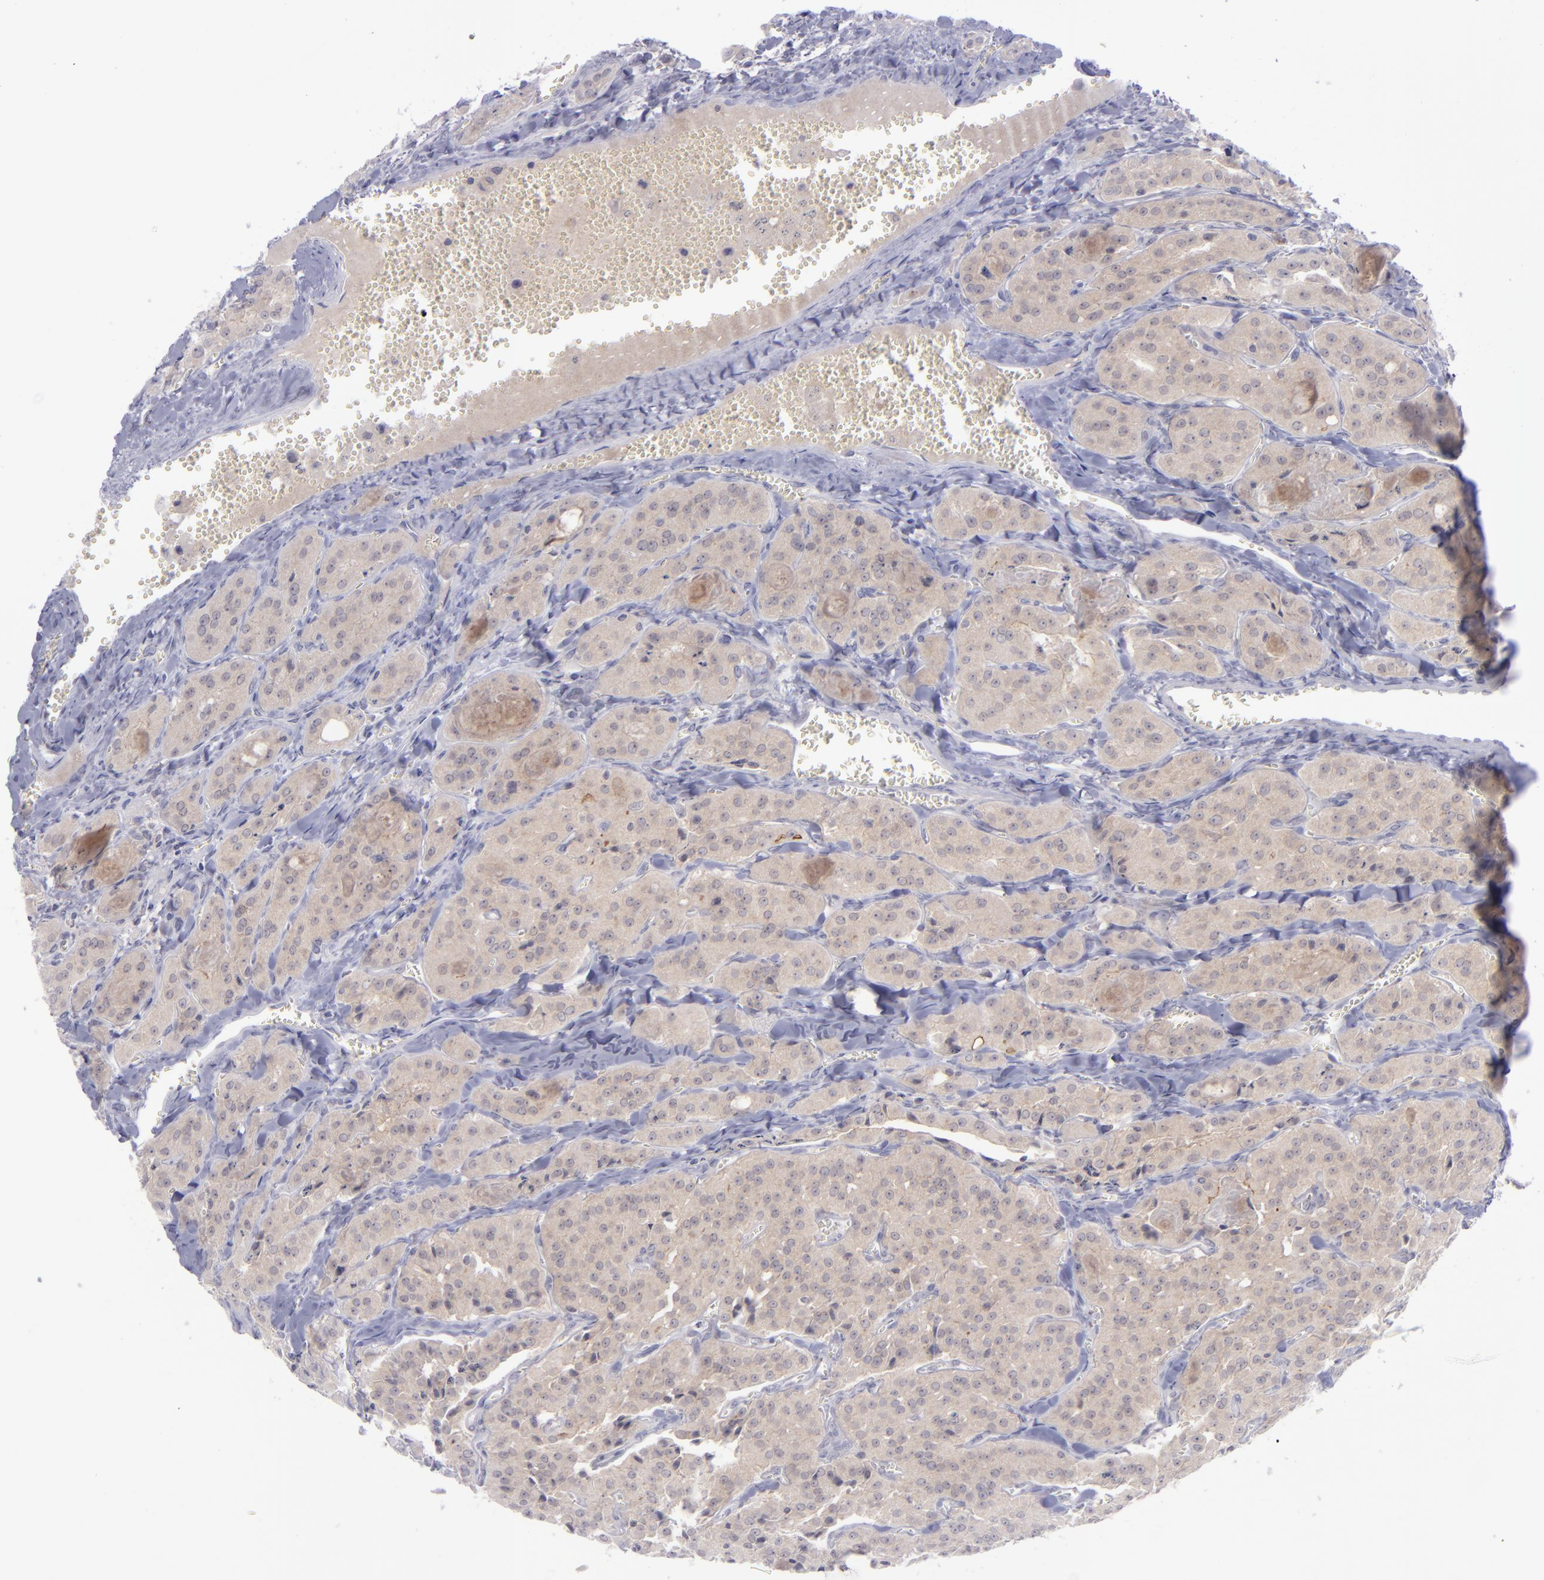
{"staining": {"intensity": "weak", "quantity": ">75%", "location": "cytoplasmic/membranous"}, "tissue": "thyroid cancer", "cell_type": "Tumor cells", "image_type": "cancer", "snomed": [{"axis": "morphology", "description": "Carcinoma, NOS"}, {"axis": "topography", "description": "Thyroid gland"}], "caption": "Protein analysis of thyroid cancer (carcinoma) tissue shows weak cytoplasmic/membranous positivity in about >75% of tumor cells.", "gene": "EVPL", "patient": {"sex": "male", "age": 76}}